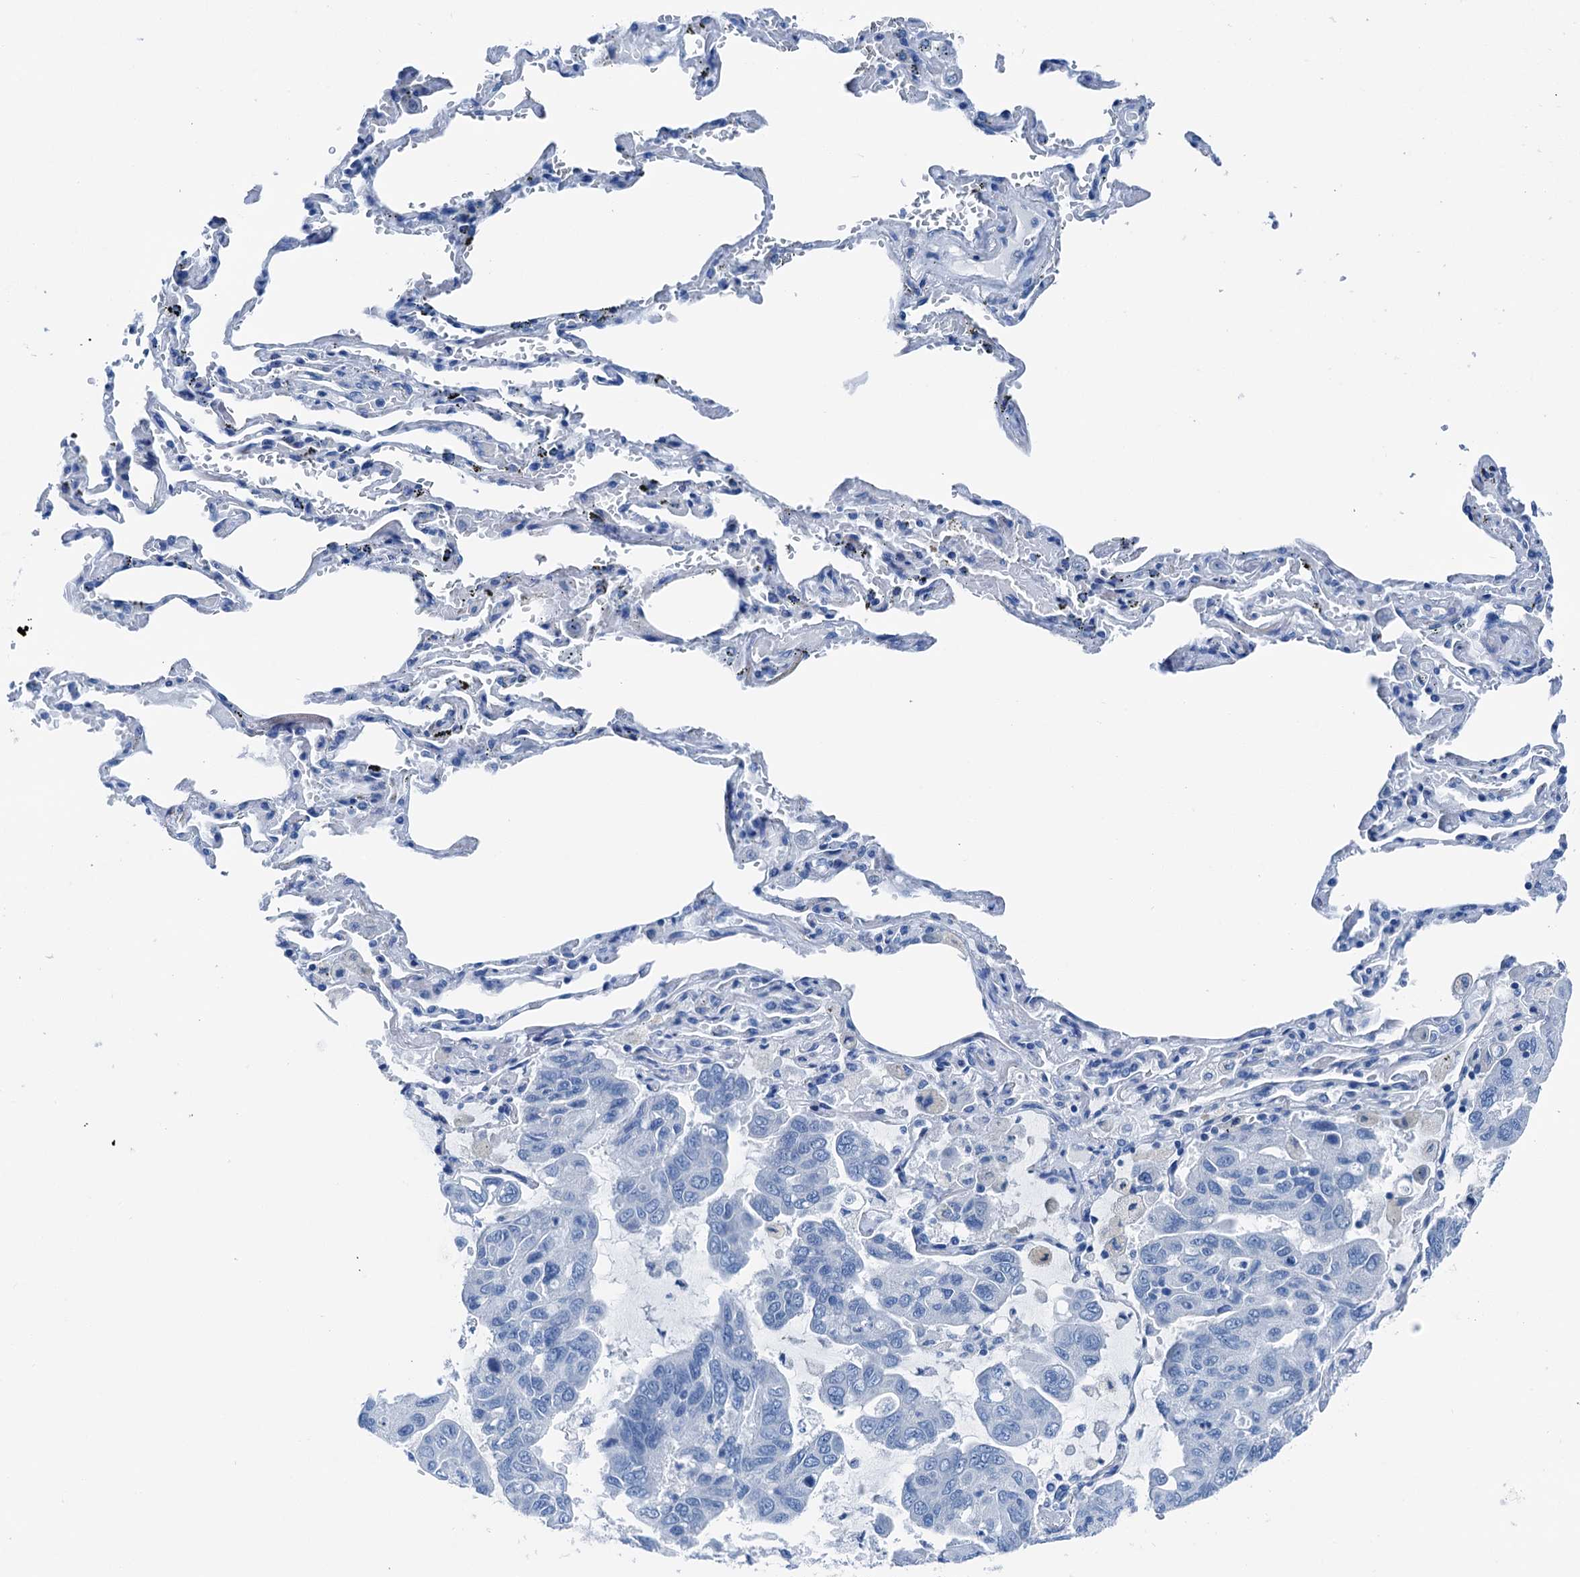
{"staining": {"intensity": "negative", "quantity": "none", "location": "none"}, "tissue": "lung cancer", "cell_type": "Tumor cells", "image_type": "cancer", "snomed": [{"axis": "morphology", "description": "Adenocarcinoma, NOS"}, {"axis": "topography", "description": "Lung"}], "caption": "Immunohistochemical staining of human lung adenocarcinoma reveals no significant staining in tumor cells.", "gene": "CBLN3", "patient": {"sex": "male", "age": 64}}